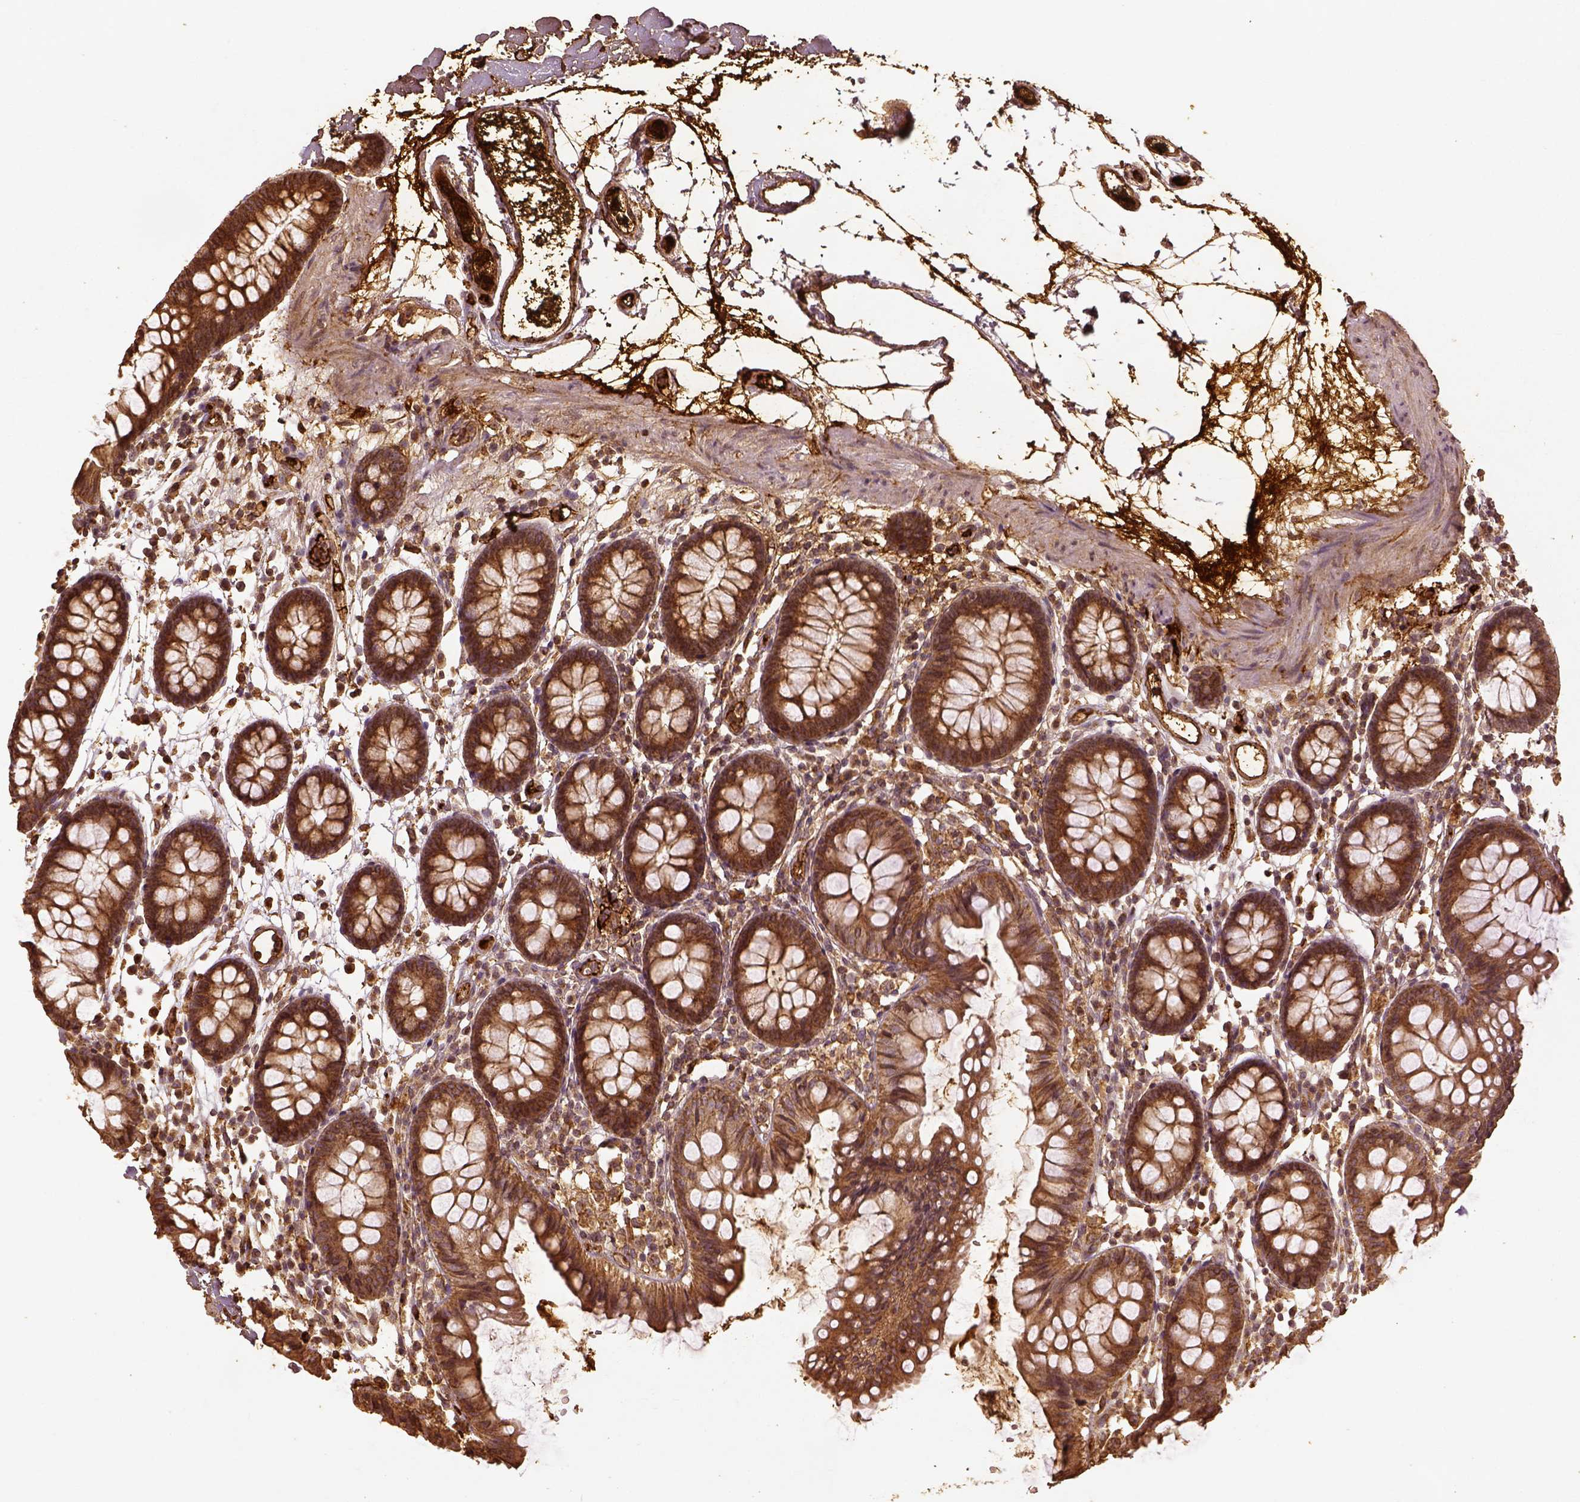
{"staining": {"intensity": "moderate", "quantity": "25%-75%", "location": "cytoplasmic/membranous"}, "tissue": "colon", "cell_type": "Endothelial cells", "image_type": "normal", "snomed": [{"axis": "morphology", "description": "Normal tissue, NOS"}, {"axis": "topography", "description": "Colon"}], "caption": "Protein expression analysis of normal human colon reveals moderate cytoplasmic/membranous staining in about 25%-75% of endothelial cells.", "gene": "VEGFA", "patient": {"sex": "female", "age": 84}}